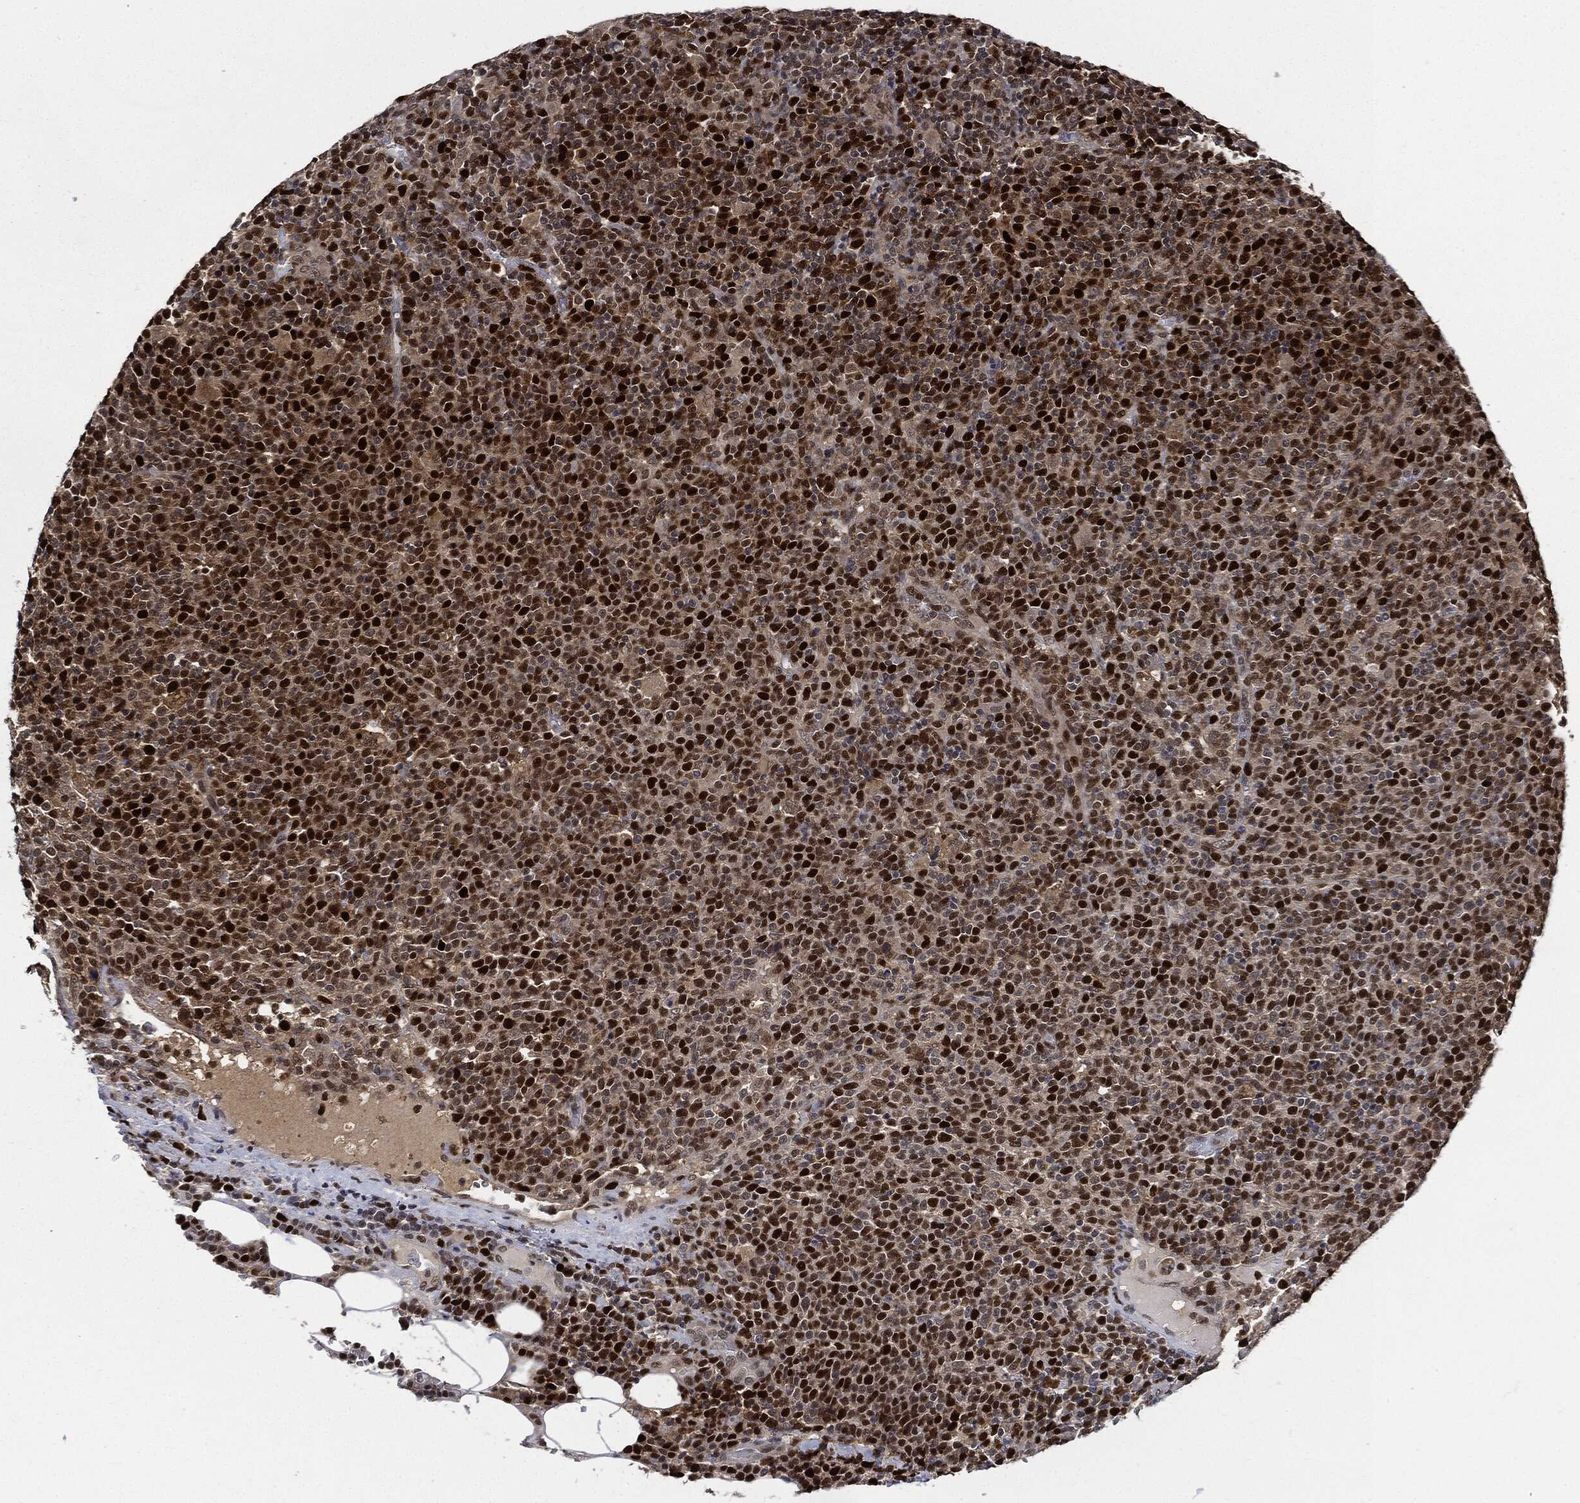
{"staining": {"intensity": "strong", "quantity": "25%-75%", "location": "nuclear"}, "tissue": "lymphoma", "cell_type": "Tumor cells", "image_type": "cancer", "snomed": [{"axis": "morphology", "description": "Malignant lymphoma, non-Hodgkin's type, High grade"}, {"axis": "topography", "description": "Lymph node"}], "caption": "This is a photomicrograph of immunohistochemistry staining of high-grade malignant lymphoma, non-Hodgkin's type, which shows strong staining in the nuclear of tumor cells.", "gene": "PCNA", "patient": {"sex": "male", "age": 61}}